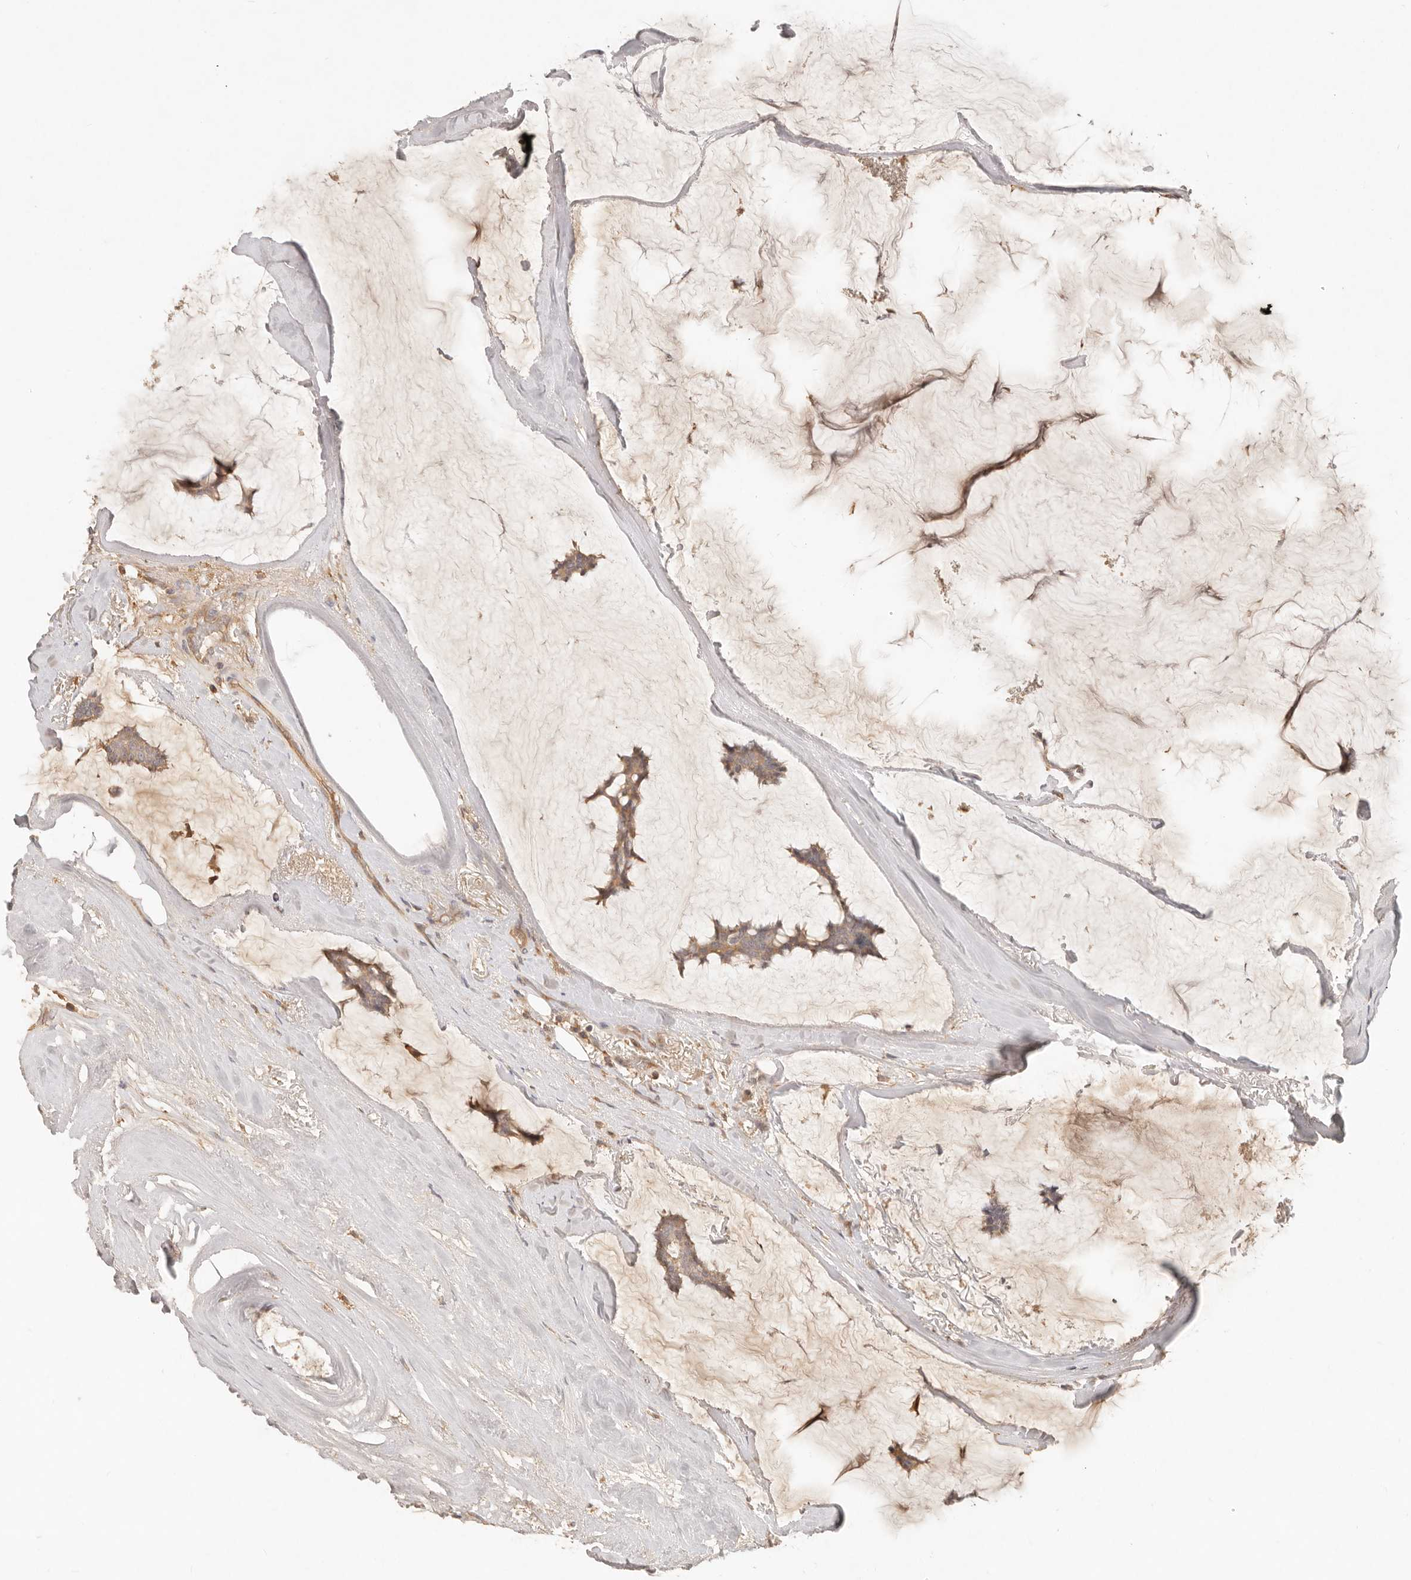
{"staining": {"intensity": "weak", "quantity": ">75%", "location": "cytoplasmic/membranous"}, "tissue": "breast cancer", "cell_type": "Tumor cells", "image_type": "cancer", "snomed": [{"axis": "morphology", "description": "Duct carcinoma"}, {"axis": "topography", "description": "Breast"}], "caption": "Immunohistochemistry (DAB (3,3'-diaminobenzidine)) staining of breast cancer exhibits weak cytoplasmic/membranous protein staining in about >75% of tumor cells.", "gene": "NECAP2", "patient": {"sex": "female", "age": 93}}